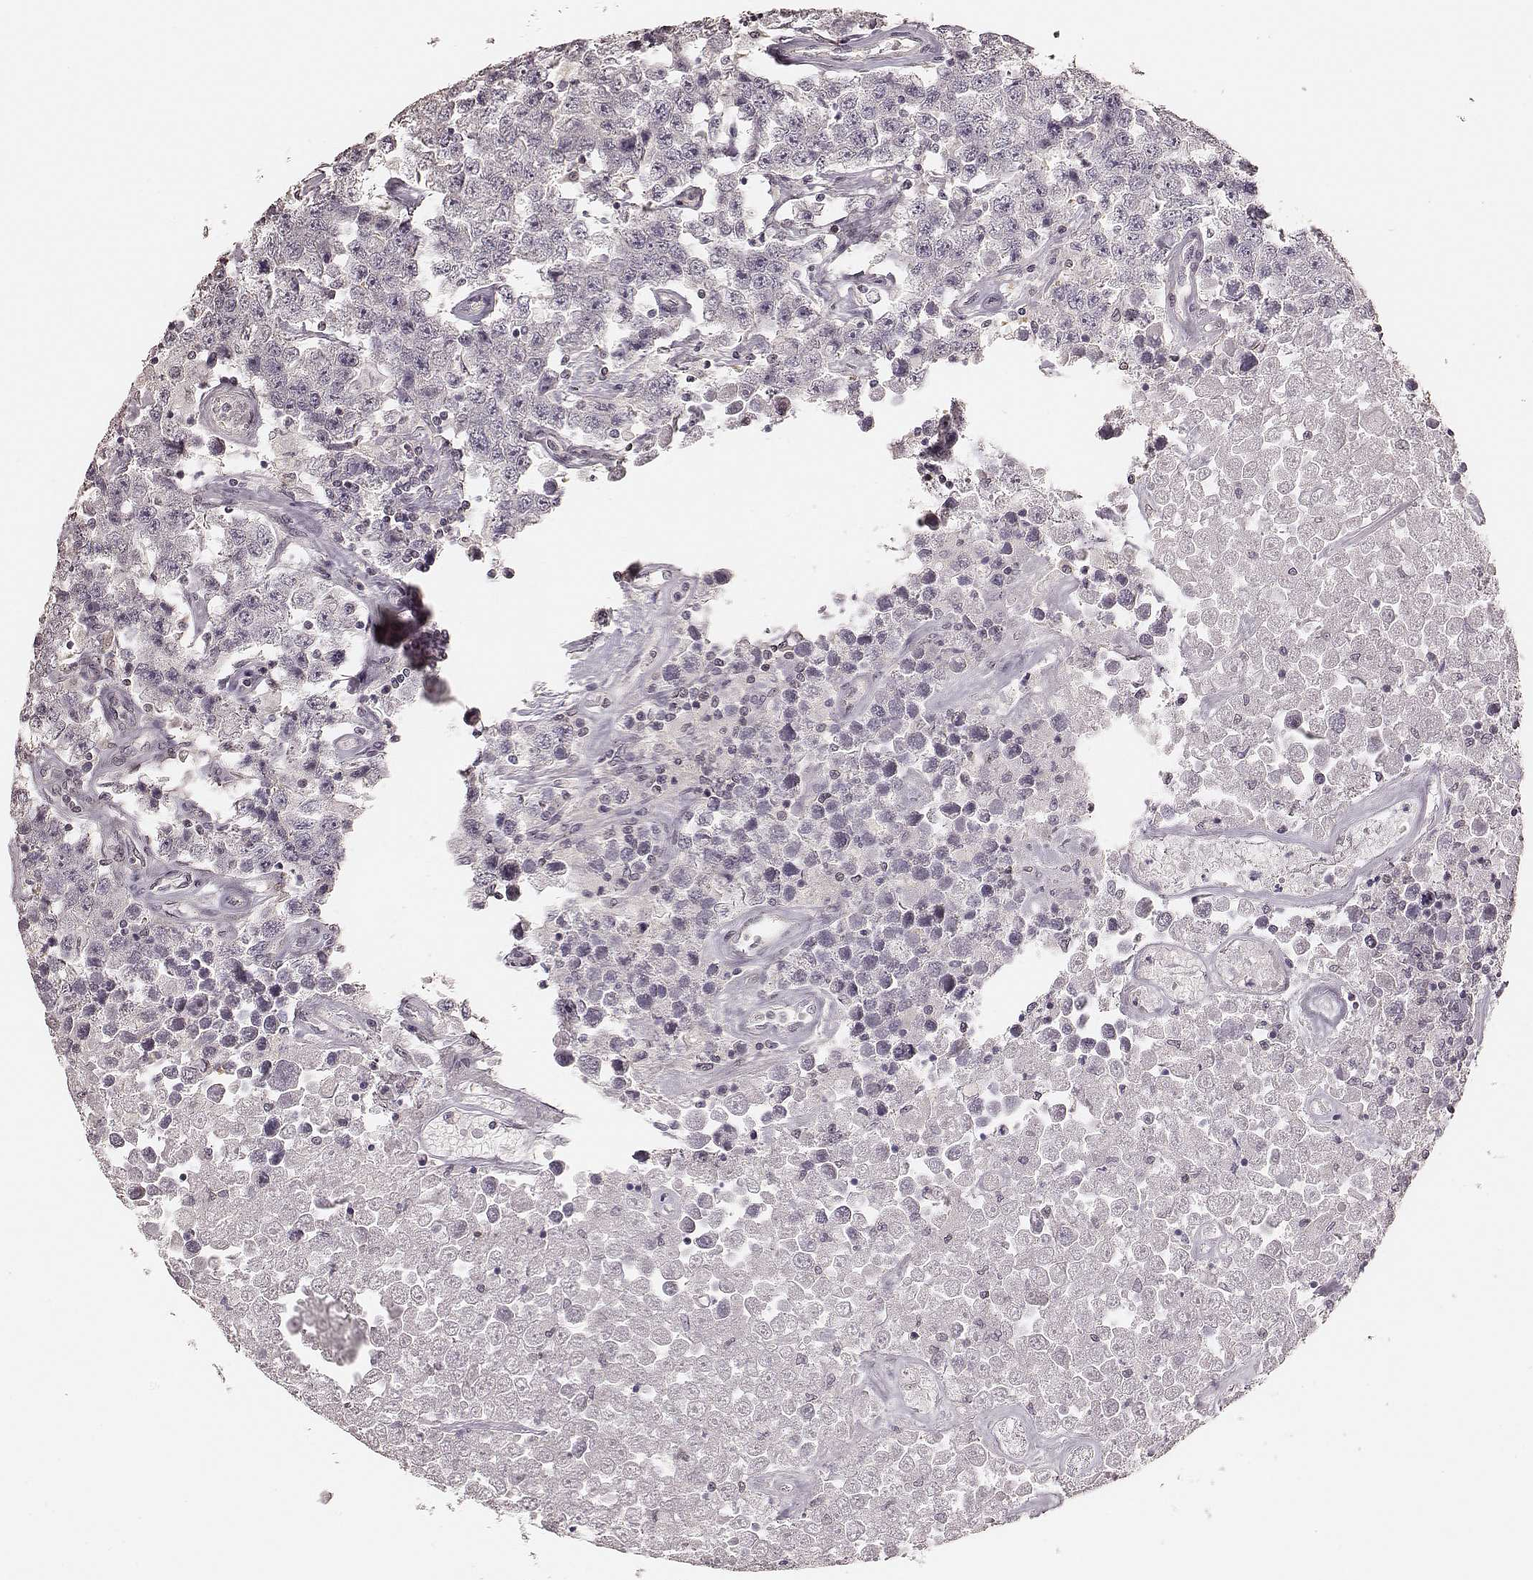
{"staining": {"intensity": "negative", "quantity": "none", "location": "none"}, "tissue": "testis cancer", "cell_type": "Tumor cells", "image_type": "cancer", "snomed": [{"axis": "morphology", "description": "Seminoma, NOS"}, {"axis": "topography", "description": "Testis"}], "caption": "High power microscopy histopathology image of an immunohistochemistry (IHC) histopathology image of testis seminoma, revealing no significant staining in tumor cells.", "gene": "LY6K", "patient": {"sex": "male", "age": 52}}